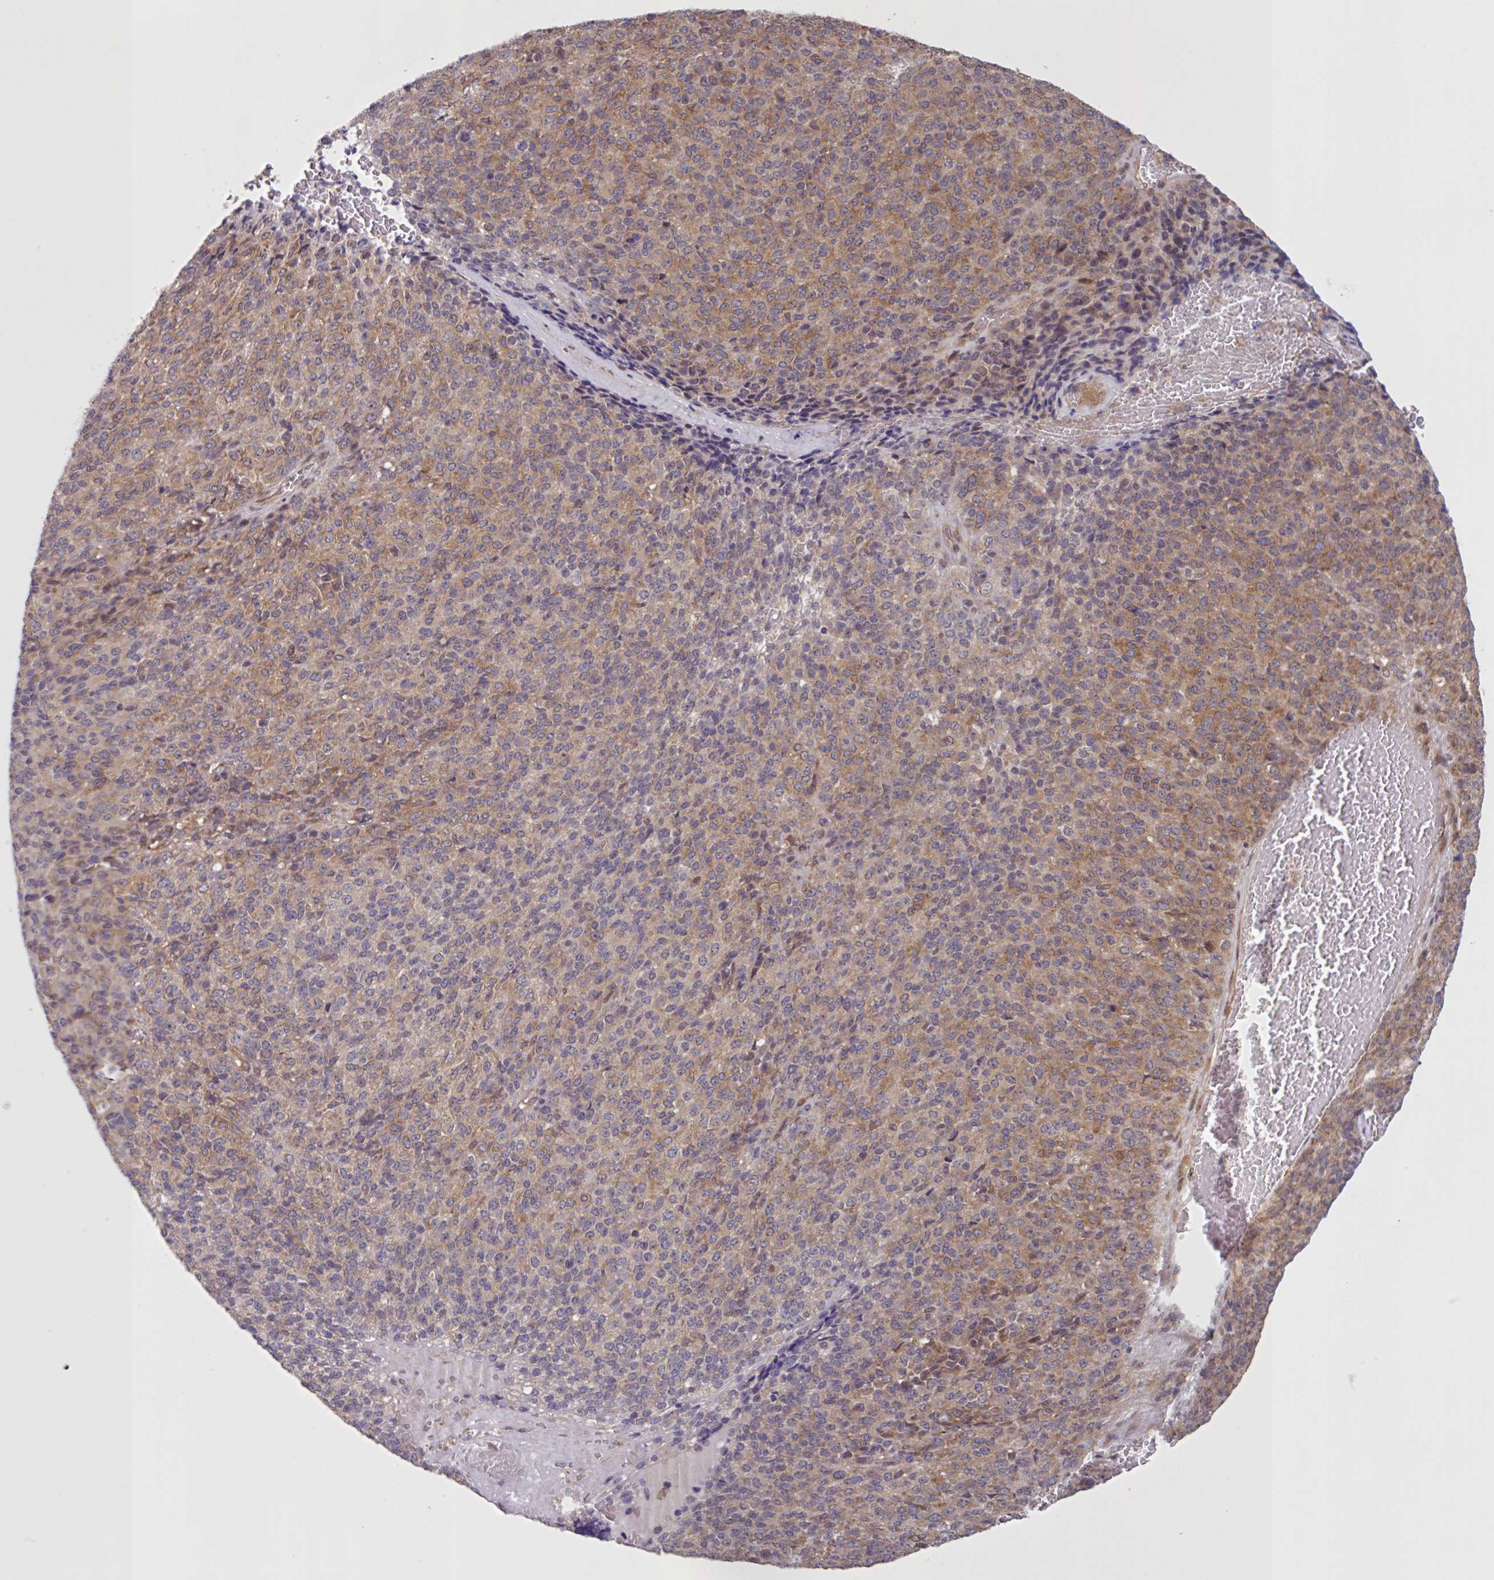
{"staining": {"intensity": "moderate", "quantity": "<25%", "location": "cytoplasmic/membranous"}, "tissue": "melanoma", "cell_type": "Tumor cells", "image_type": "cancer", "snomed": [{"axis": "morphology", "description": "Malignant melanoma, Metastatic site"}, {"axis": "topography", "description": "Brain"}], "caption": "Malignant melanoma (metastatic site) stained with DAB (3,3'-diaminobenzidine) immunohistochemistry shows low levels of moderate cytoplasmic/membranous positivity in about <25% of tumor cells.", "gene": "CAMLG", "patient": {"sex": "female", "age": 56}}